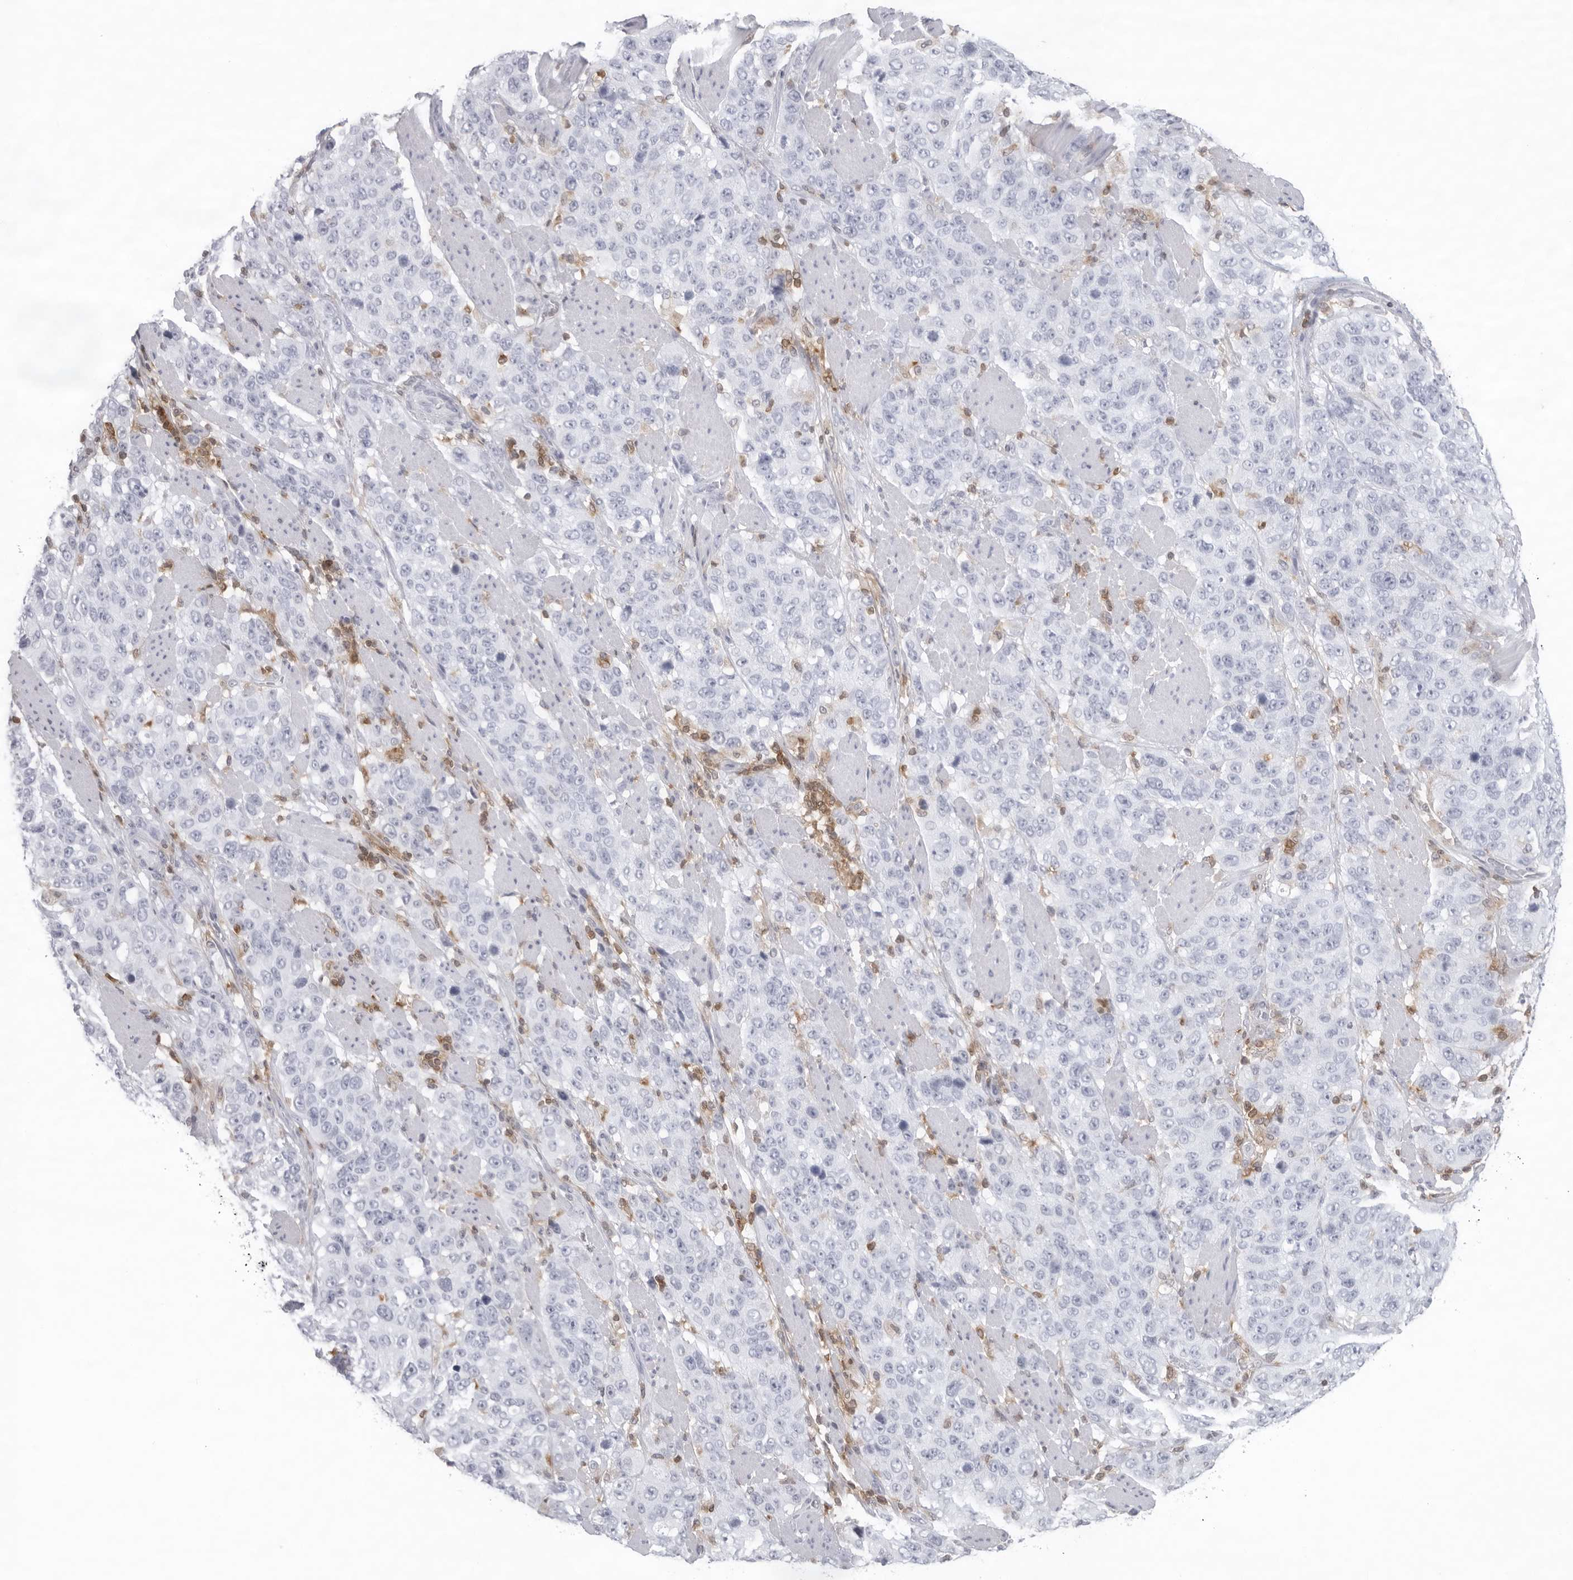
{"staining": {"intensity": "negative", "quantity": "none", "location": "none"}, "tissue": "stomach cancer", "cell_type": "Tumor cells", "image_type": "cancer", "snomed": [{"axis": "morphology", "description": "Adenocarcinoma, NOS"}, {"axis": "topography", "description": "Stomach"}], "caption": "Tumor cells show no significant protein staining in stomach cancer (adenocarcinoma).", "gene": "FMNL1", "patient": {"sex": "male", "age": 48}}